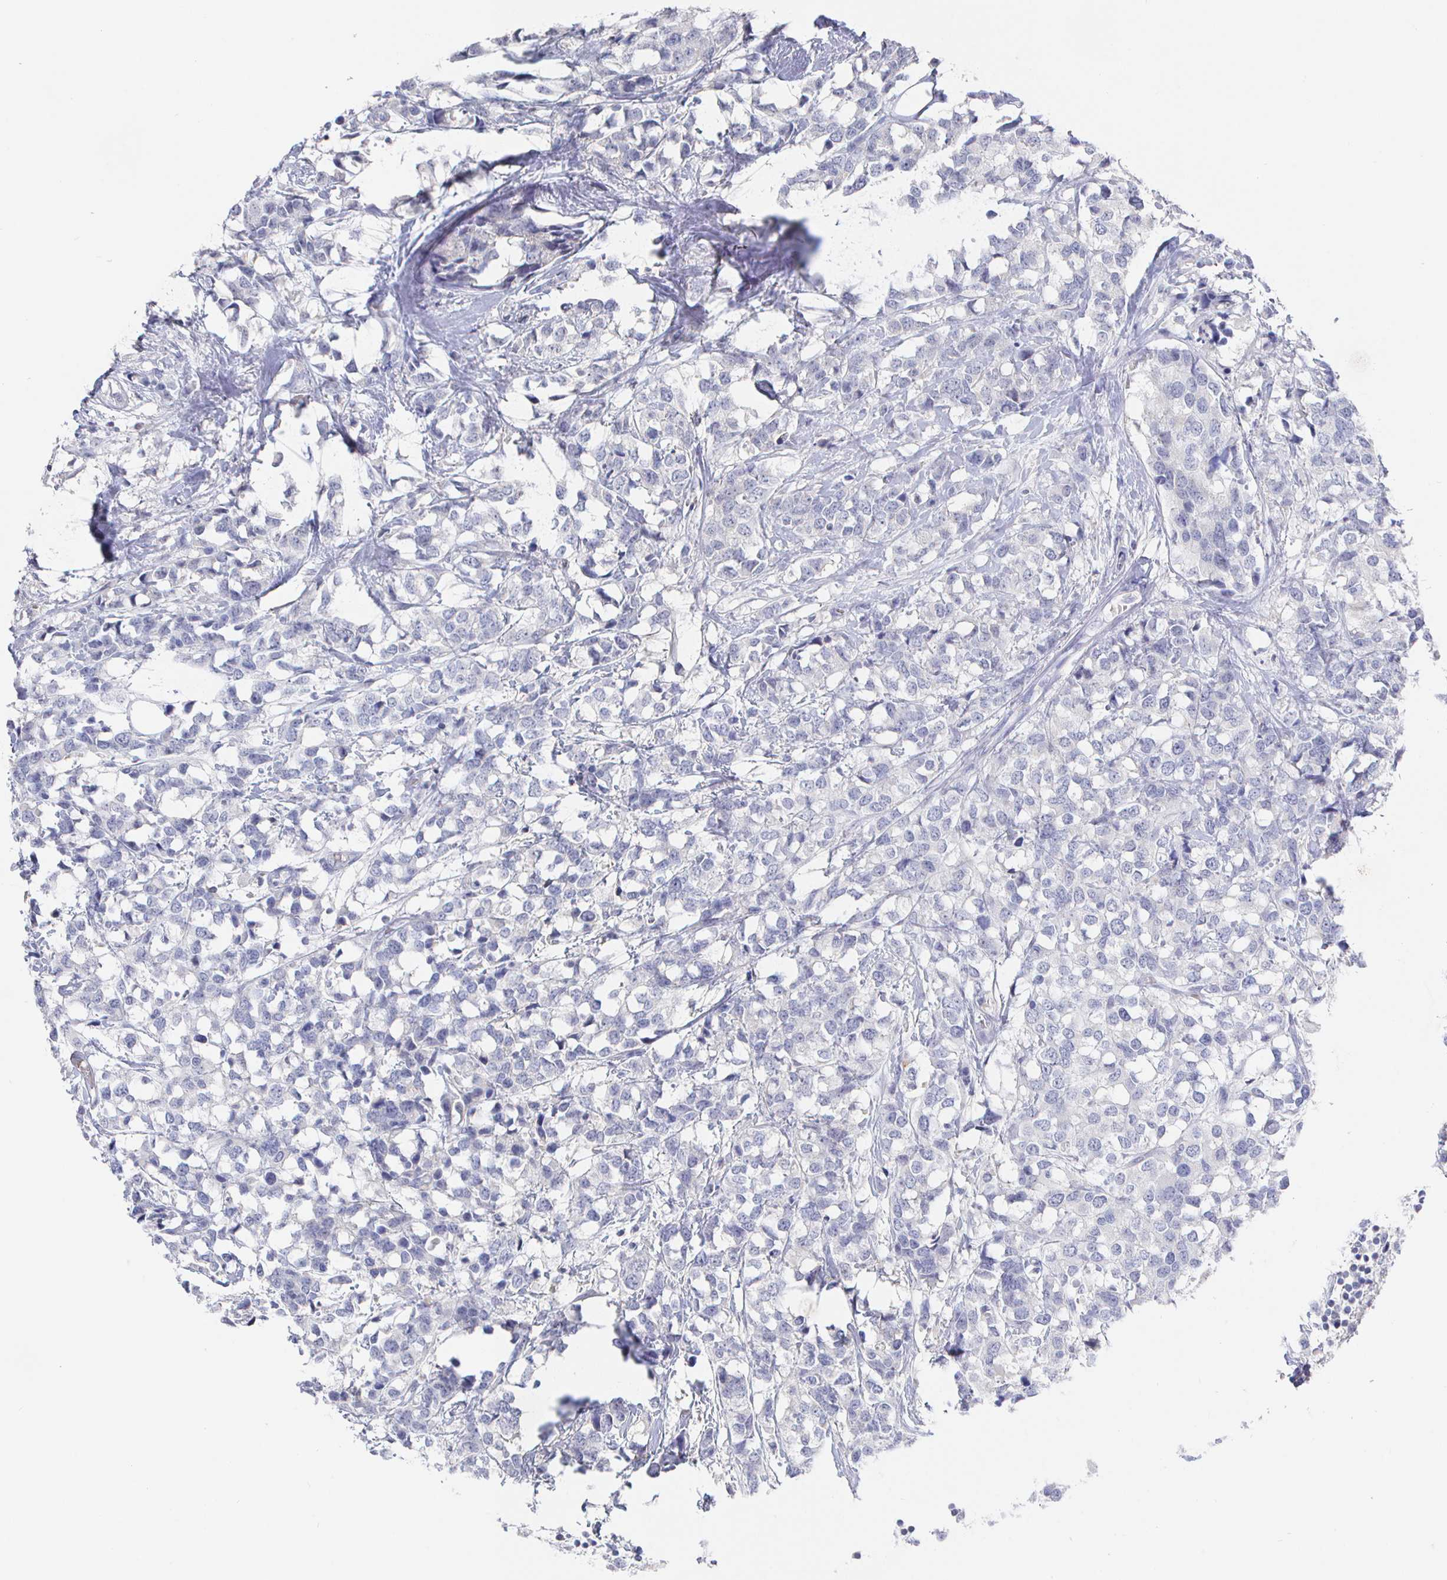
{"staining": {"intensity": "negative", "quantity": "none", "location": "none"}, "tissue": "breast cancer", "cell_type": "Tumor cells", "image_type": "cancer", "snomed": [{"axis": "morphology", "description": "Lobular carcinoma"}, {"axis": "topography", "description": "Breast"}], "caption": "IHC histopathology image of neoplastic tissue: human breast cancer (lobular carcinoma) stained with DAB exhibits no significant protein expression in tumor cells. (DAB (3,3'-diaminobenzidine) immunohistochemistry (IHC) visualized using brightfield microscopy, high magnification).", "gene": "LRRC23", "patient": {"sex": "female", "age": 59}}